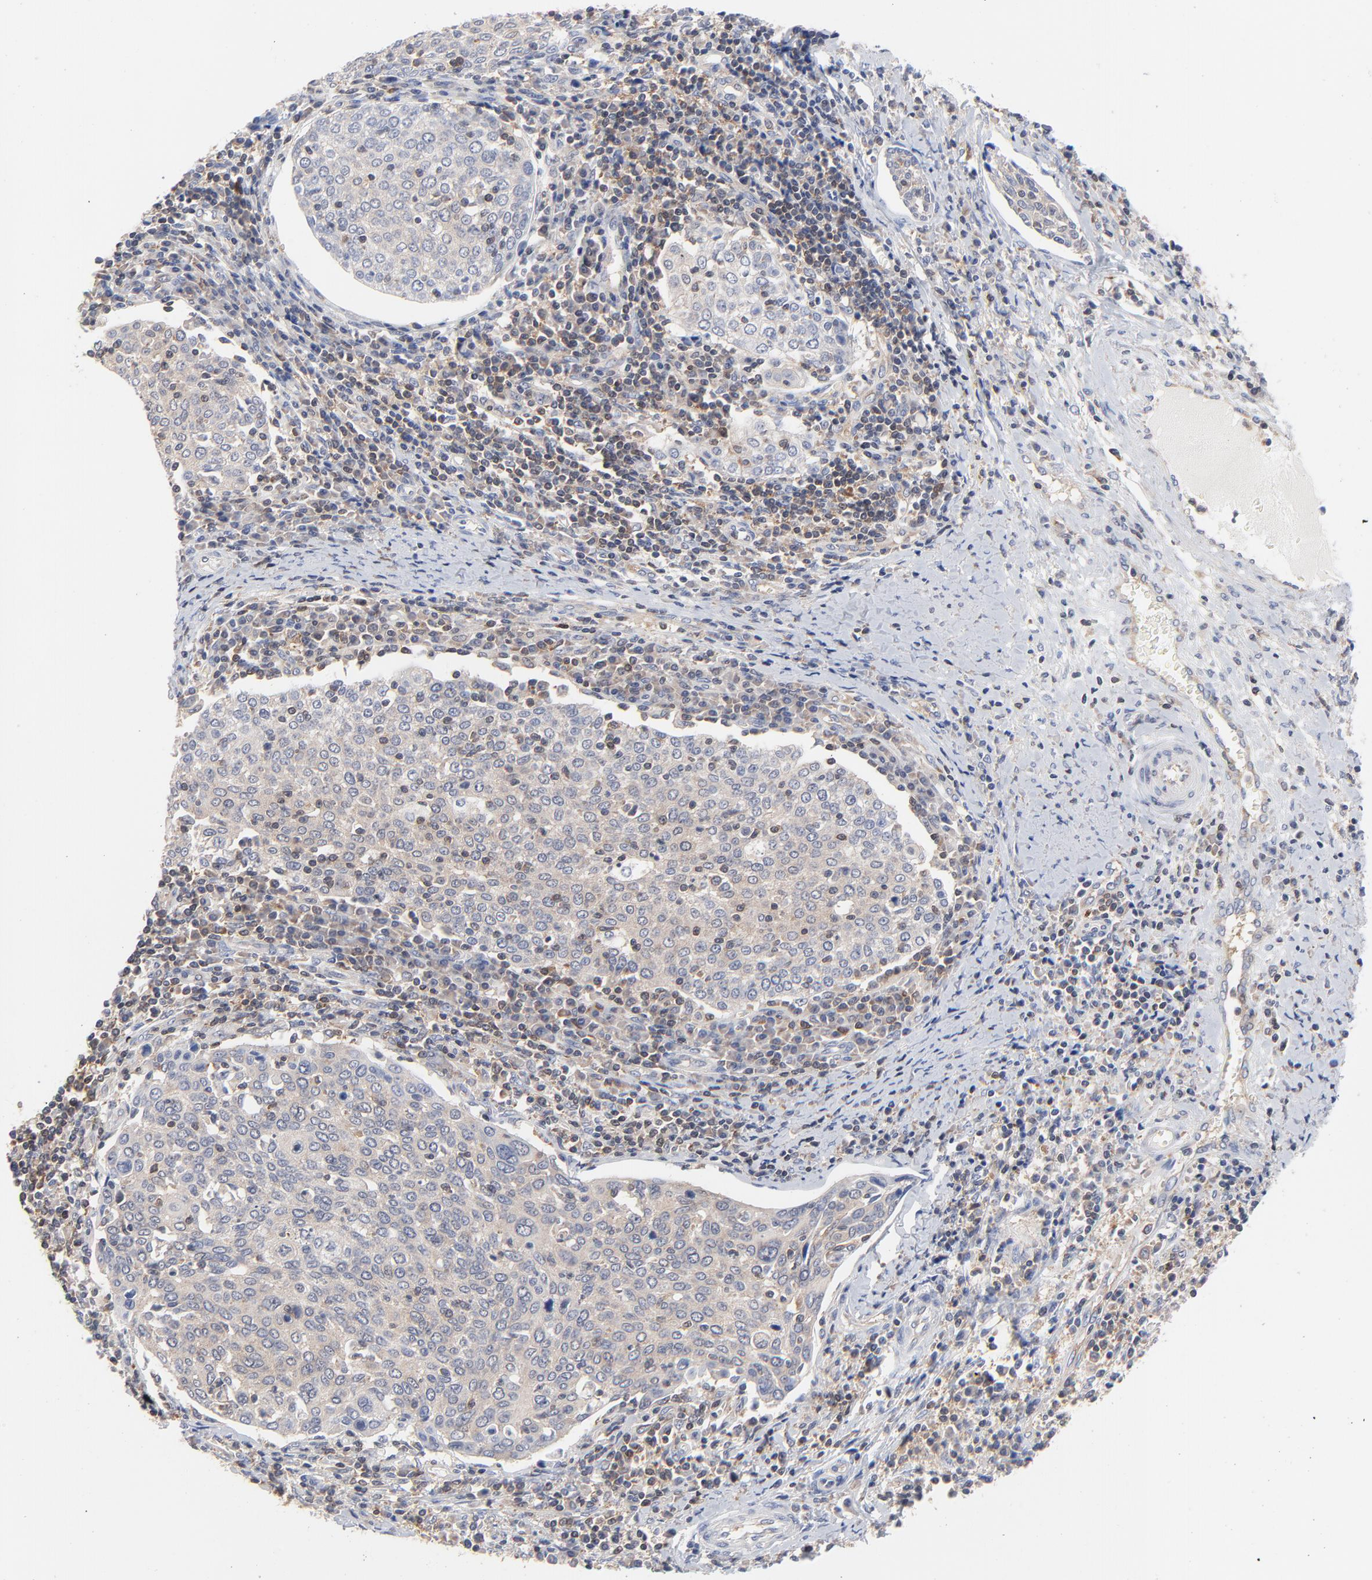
{"staining": {"intensity": "weak", "quantity": ">75%", "location": "cytoplasmic/membranous"}, "tissue": "cervical cancer", "cell_type": "Tumor cells", "image_type": "cancer", "snomed": [{"axis": "morphology", "description": "Squamous cell carcinoma, NOS"}, {"axis": "topography", "description": "Cervix"}], "caption": "This image displays squamous cell carcinoma (cervical) stained with immunohistochemistry to label a protein in brown. The cytoplasmic/membranous of tumor cells show weak positivity for the protein. Nuclei are counter-stained blue.", "gene": "CAB39L", "patient": {"sex": "female", "age": 40}}